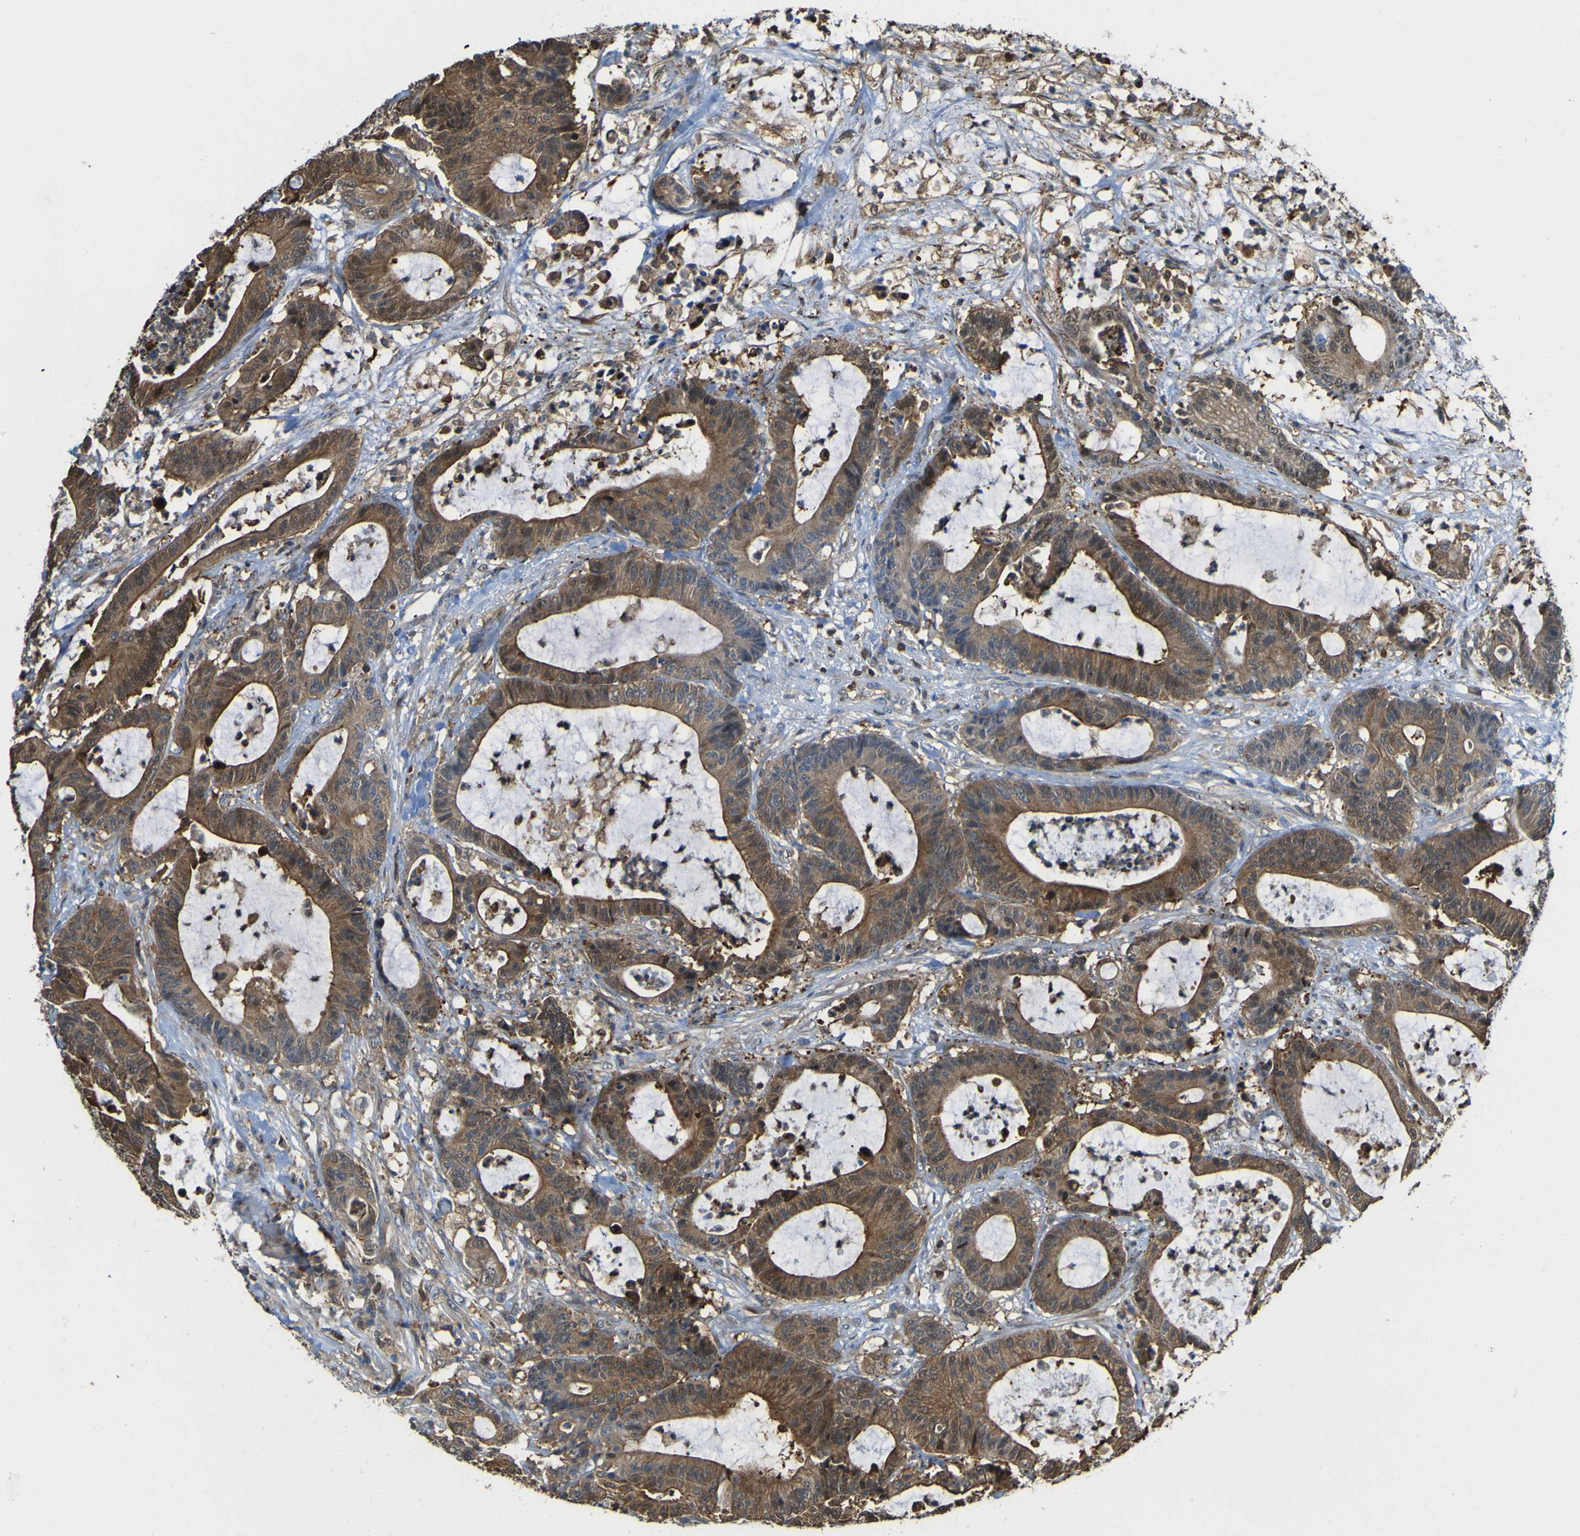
{"staining": {"intensity": "moderate", "quantity": ">75%", "location": "cytoplasmic/membranous"}, "tissue": "colorectal cancer", "cell_type": "Tumor cells", "image_type": "cancer", "snomed": [{"axis": "morphology", "description": "Adenocarcinoma, NOS"}, {"axis": "topography", "description": "Colon"}], "caption": "Adenocarcinoma (colorectal) stained for a protein exhibits moderate cytoplasmic/membranous positivity in tumor cells.", "gene": "ABHD3", "patient": {"sex": "female", "age": 84}}